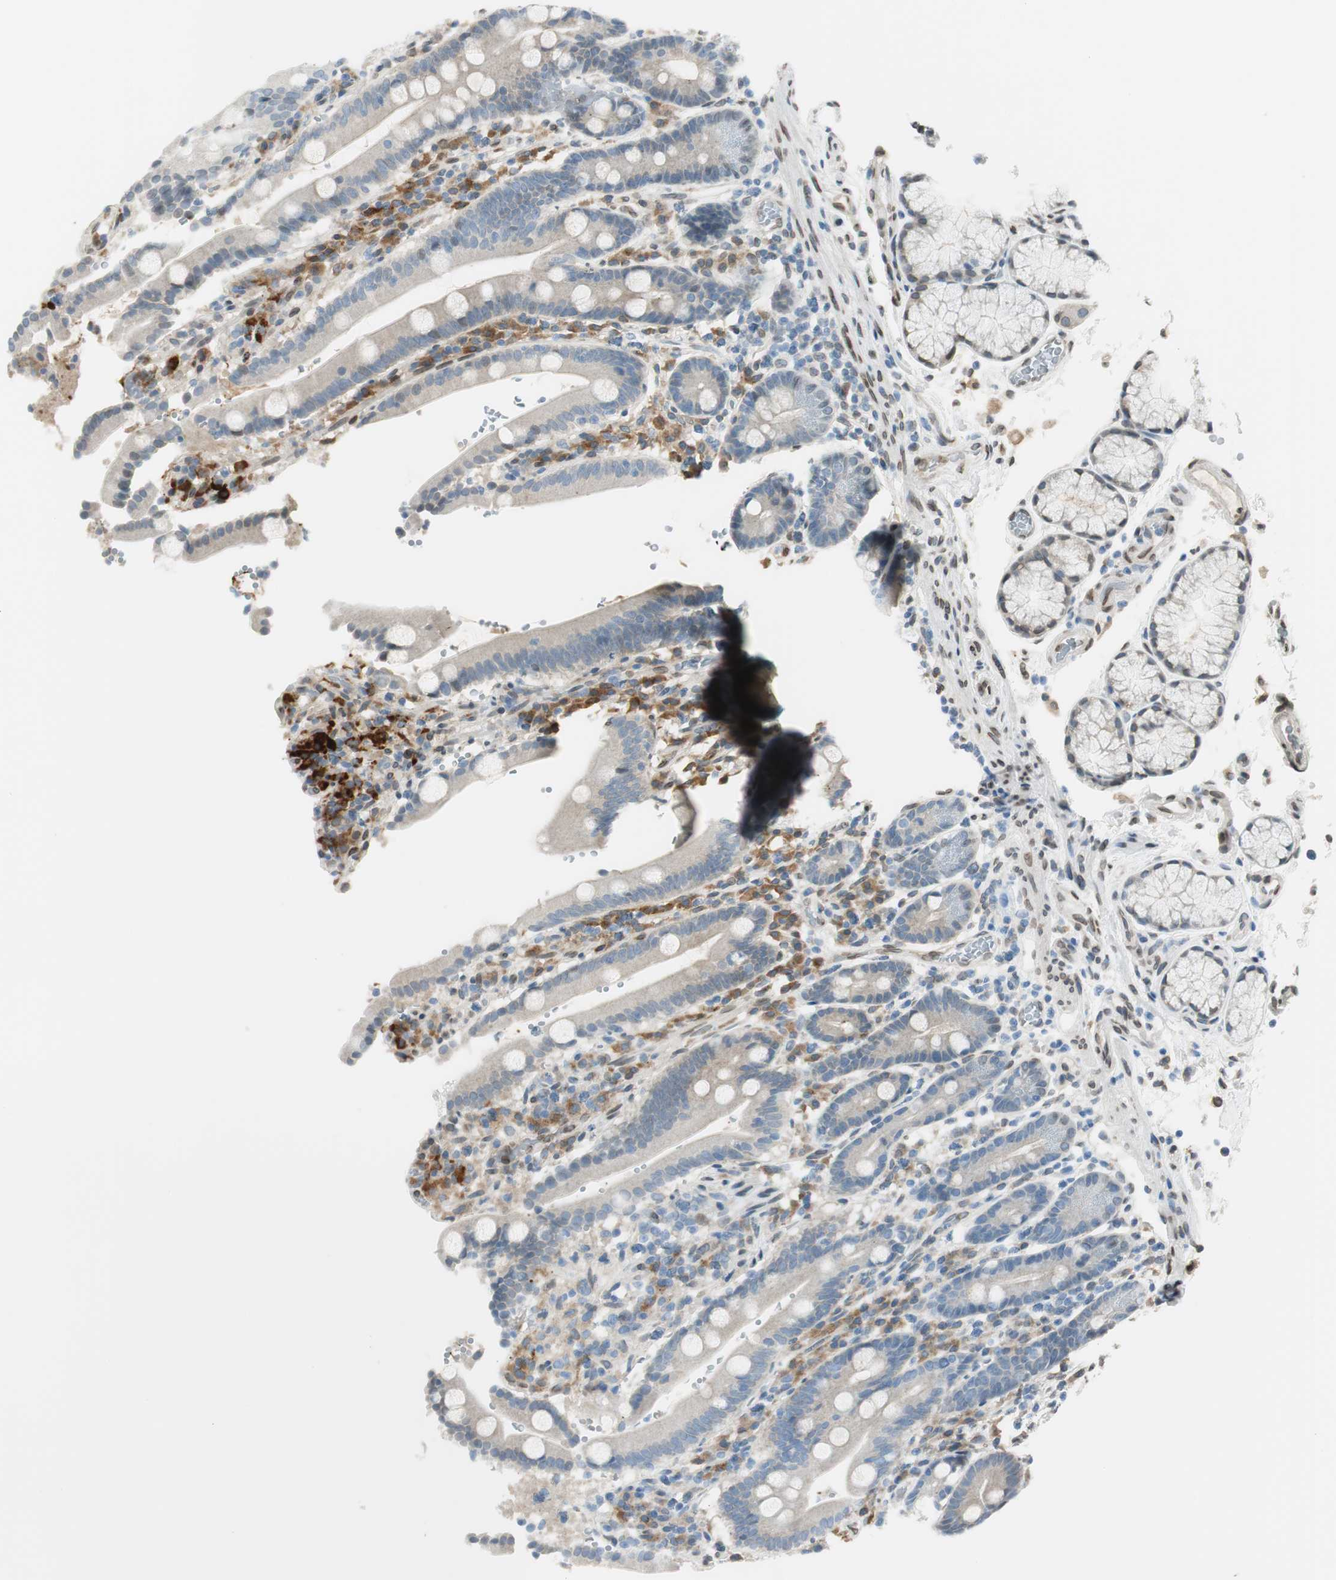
{"staining": {"intensity": "weak", "quantity": "<25%", "location": "cytoplasmic/membranous"}, "tissue": "duodenum", "cell_type": "Glandular cells", "image_type": "normal", "snomed": [{"axis": "morphology", "description": "Normal tissue, NOS"}, {"axis": "topography", "description": "Small intestine, NOS"}], "caption": "The image shows no staining of glandular cells in unremarkable duodenum.", "gene": "TMEM260", "patient": {"sex": "female", "age": 71}}